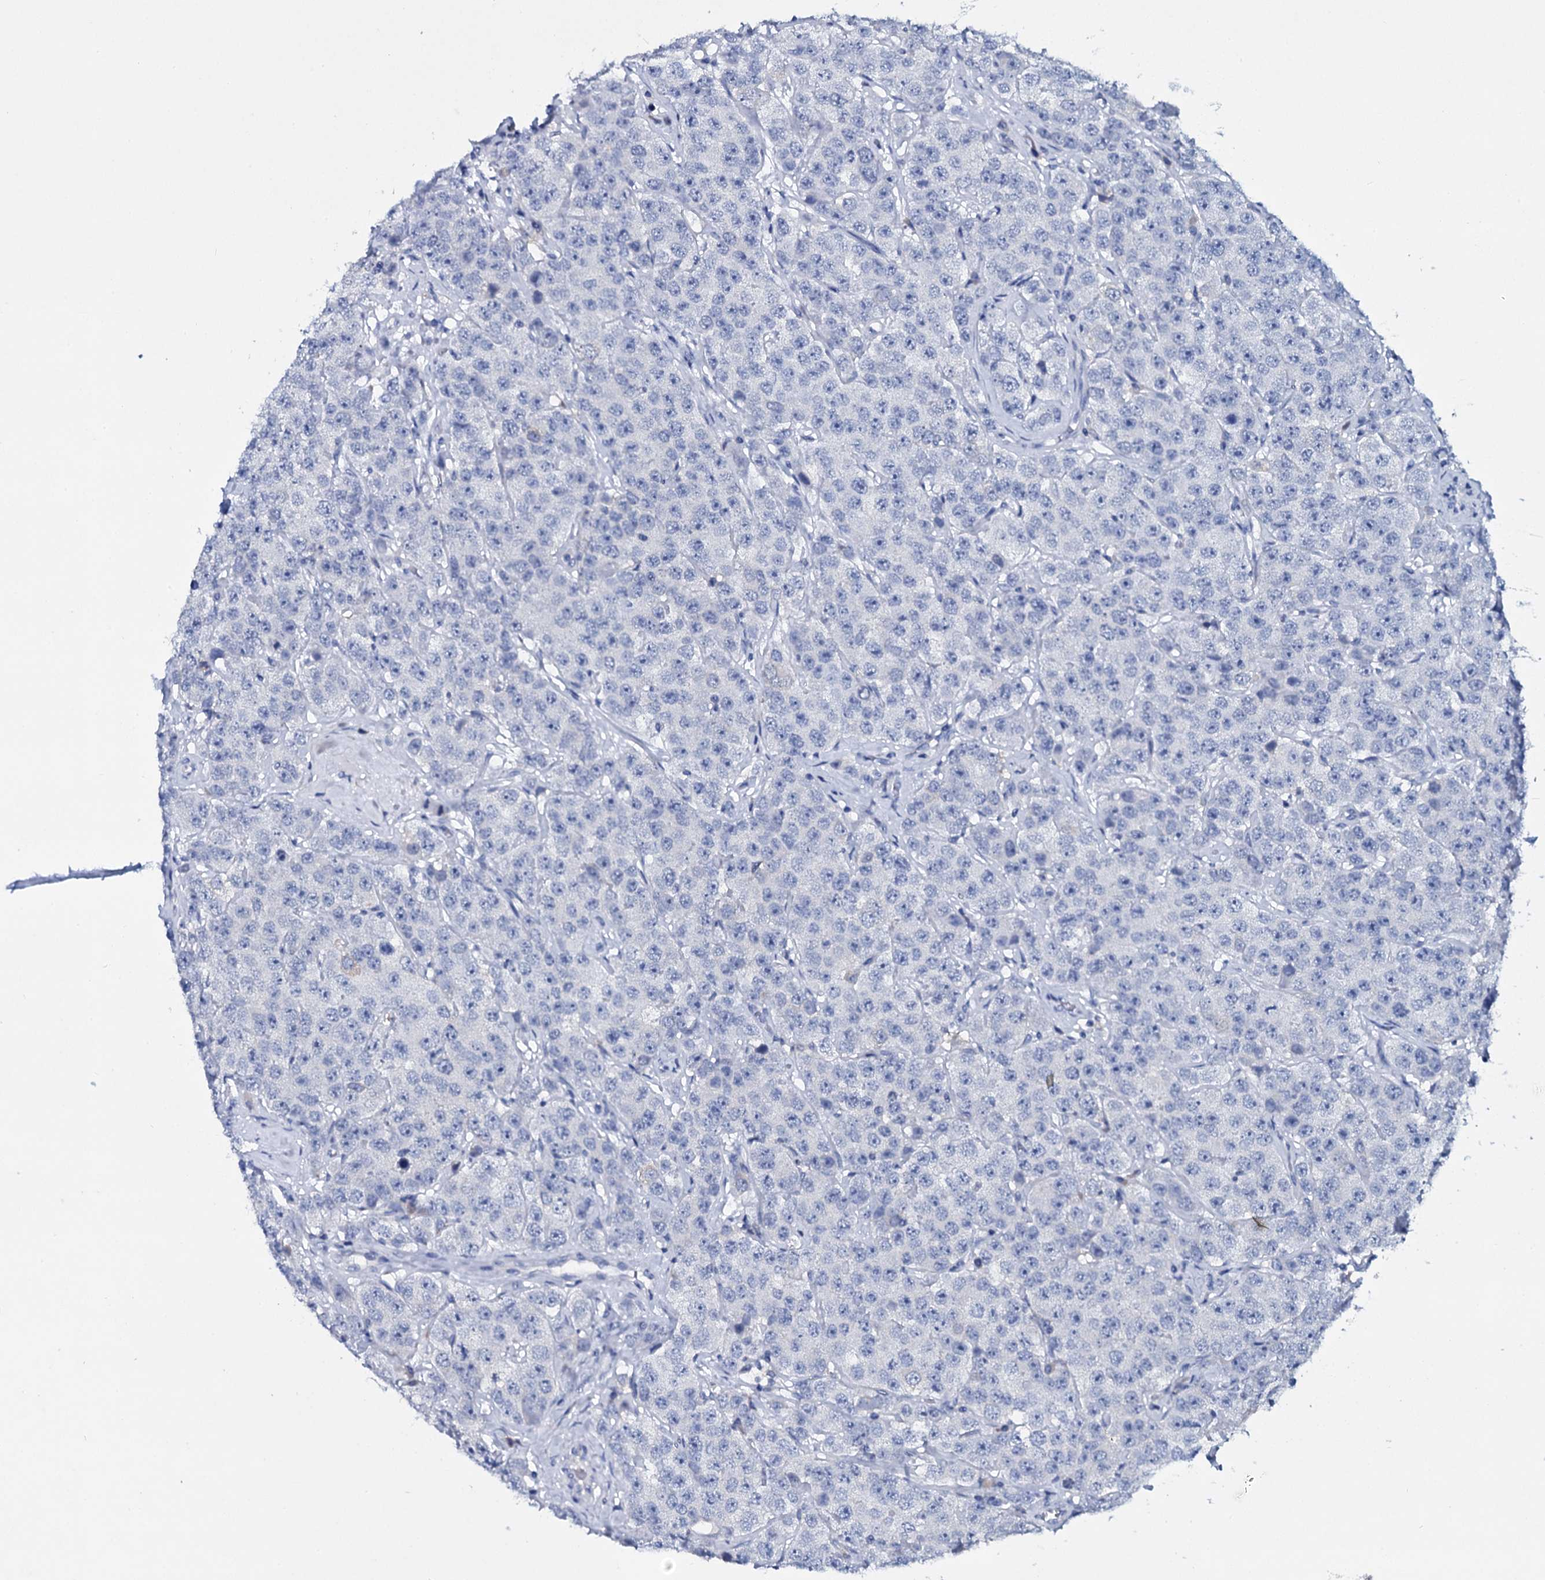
{"staining": {"intensity": "negative", "quantity": "none", "location": "none"}, "tissue": "testis cancer", "cell_type": "Tumor cells", "image_type": "cancer", "snomed": [{"axis": "morphology", "description": "Seminoma, NOS"}, {"axis": "topography", "description": "Testis"}], "caption": "DAB (3,3'-diaminobenzidine) immunohistochemical staining of human testis cancer (seminoma) shows no significant staining in tumor cells.", "gene": "TPGS2", "patient": {"sex": "male", "age": 28}}